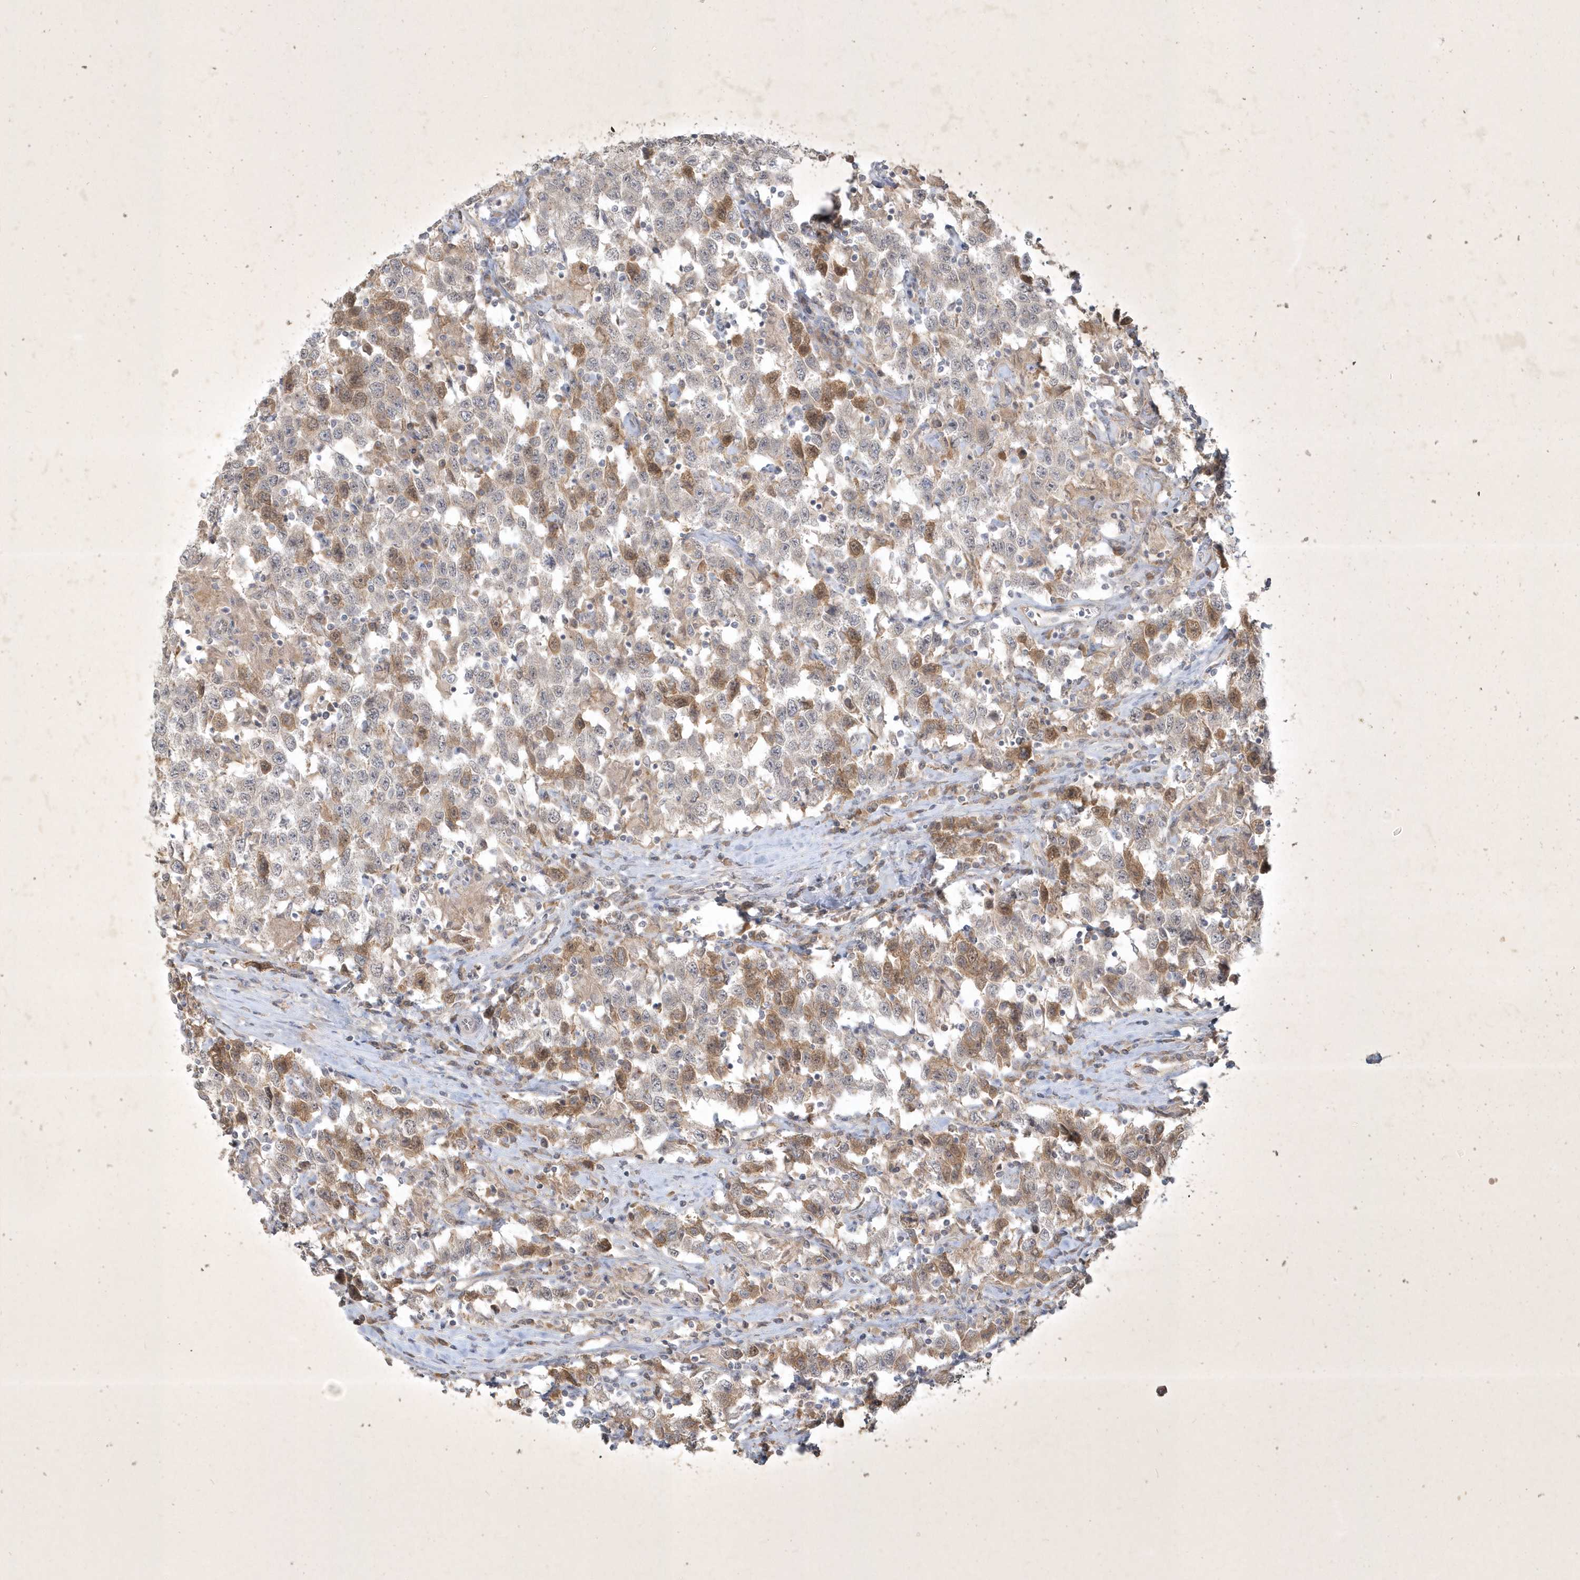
{"staining": {"intensity": "moderate", "quantity": "25%-75%", "location": "cytoplasmic/membranous"}, "tissue": "testis cancer", "cell_type": "Tumor cells", "image_type": "cancer", "snomed": [{"axis": "morphology", "description": "Seminoma, NOS"}, {"axis": "topography", "description": "Testis"}], "caption": "Approximately 25%-75% of tumor cells in human seminoma (testis) exhibit moderate cytoplasmic/membranous protein staining as visualized by brown immunohistochemical staining.", "gene": "BOD1", "patient": {"sex": "male", "age": 41}}